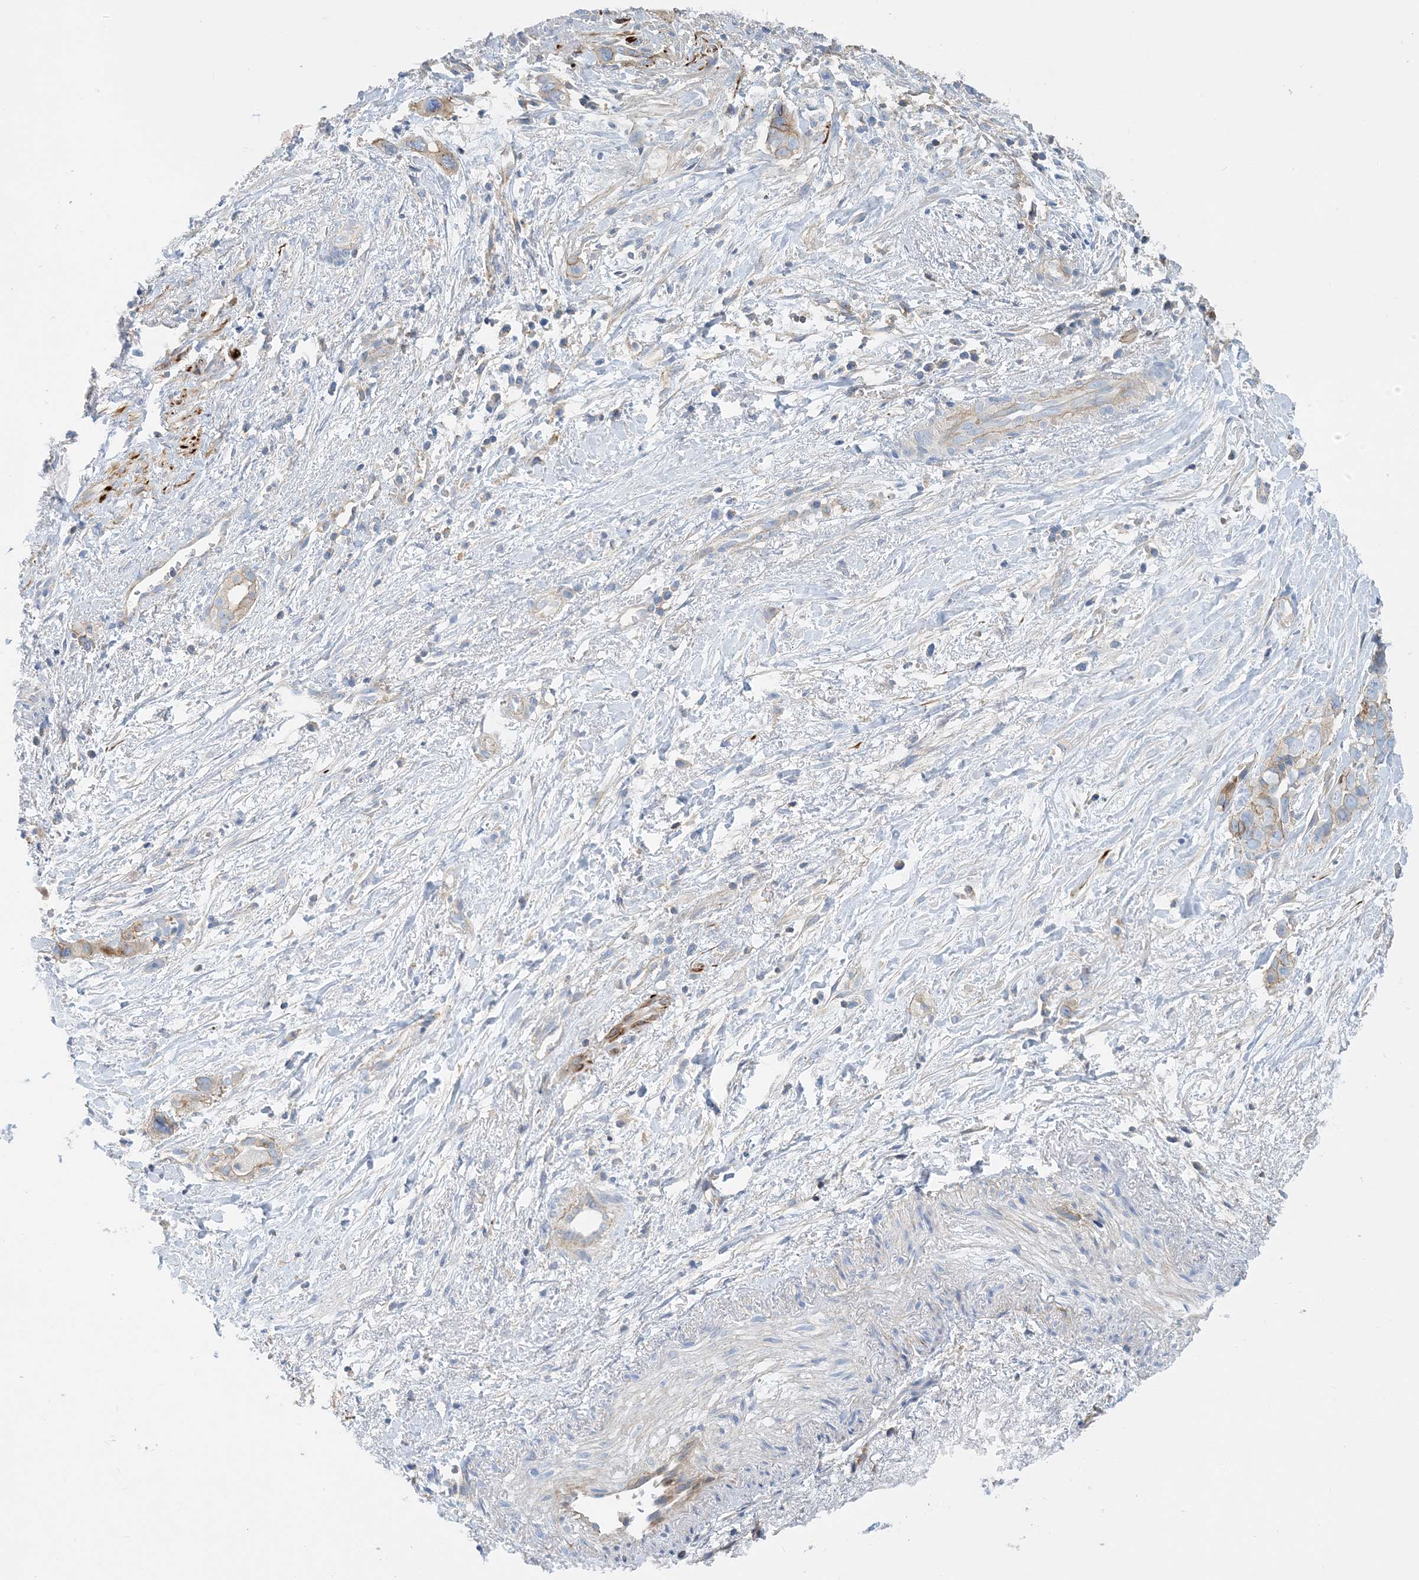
{"staining": {"intensity": "weak", "quantity": "<25%", "location": "cytoplasmic/membranous"}, "tissue": "liver cancer", "cell_type": "Tumor cells", "image_type": "cancer", "snomed": [{"axis": "morphology", "description": "Cholangiocarcinoma"}, {"axis": "topography", "description": "Liver"}], "caption": "Tumor cells are negative for protein expression in human liver cancer (cholangiocarcinoma).", "gene": "CALHM5", "patient": {"sex": "female", "age": 79}}